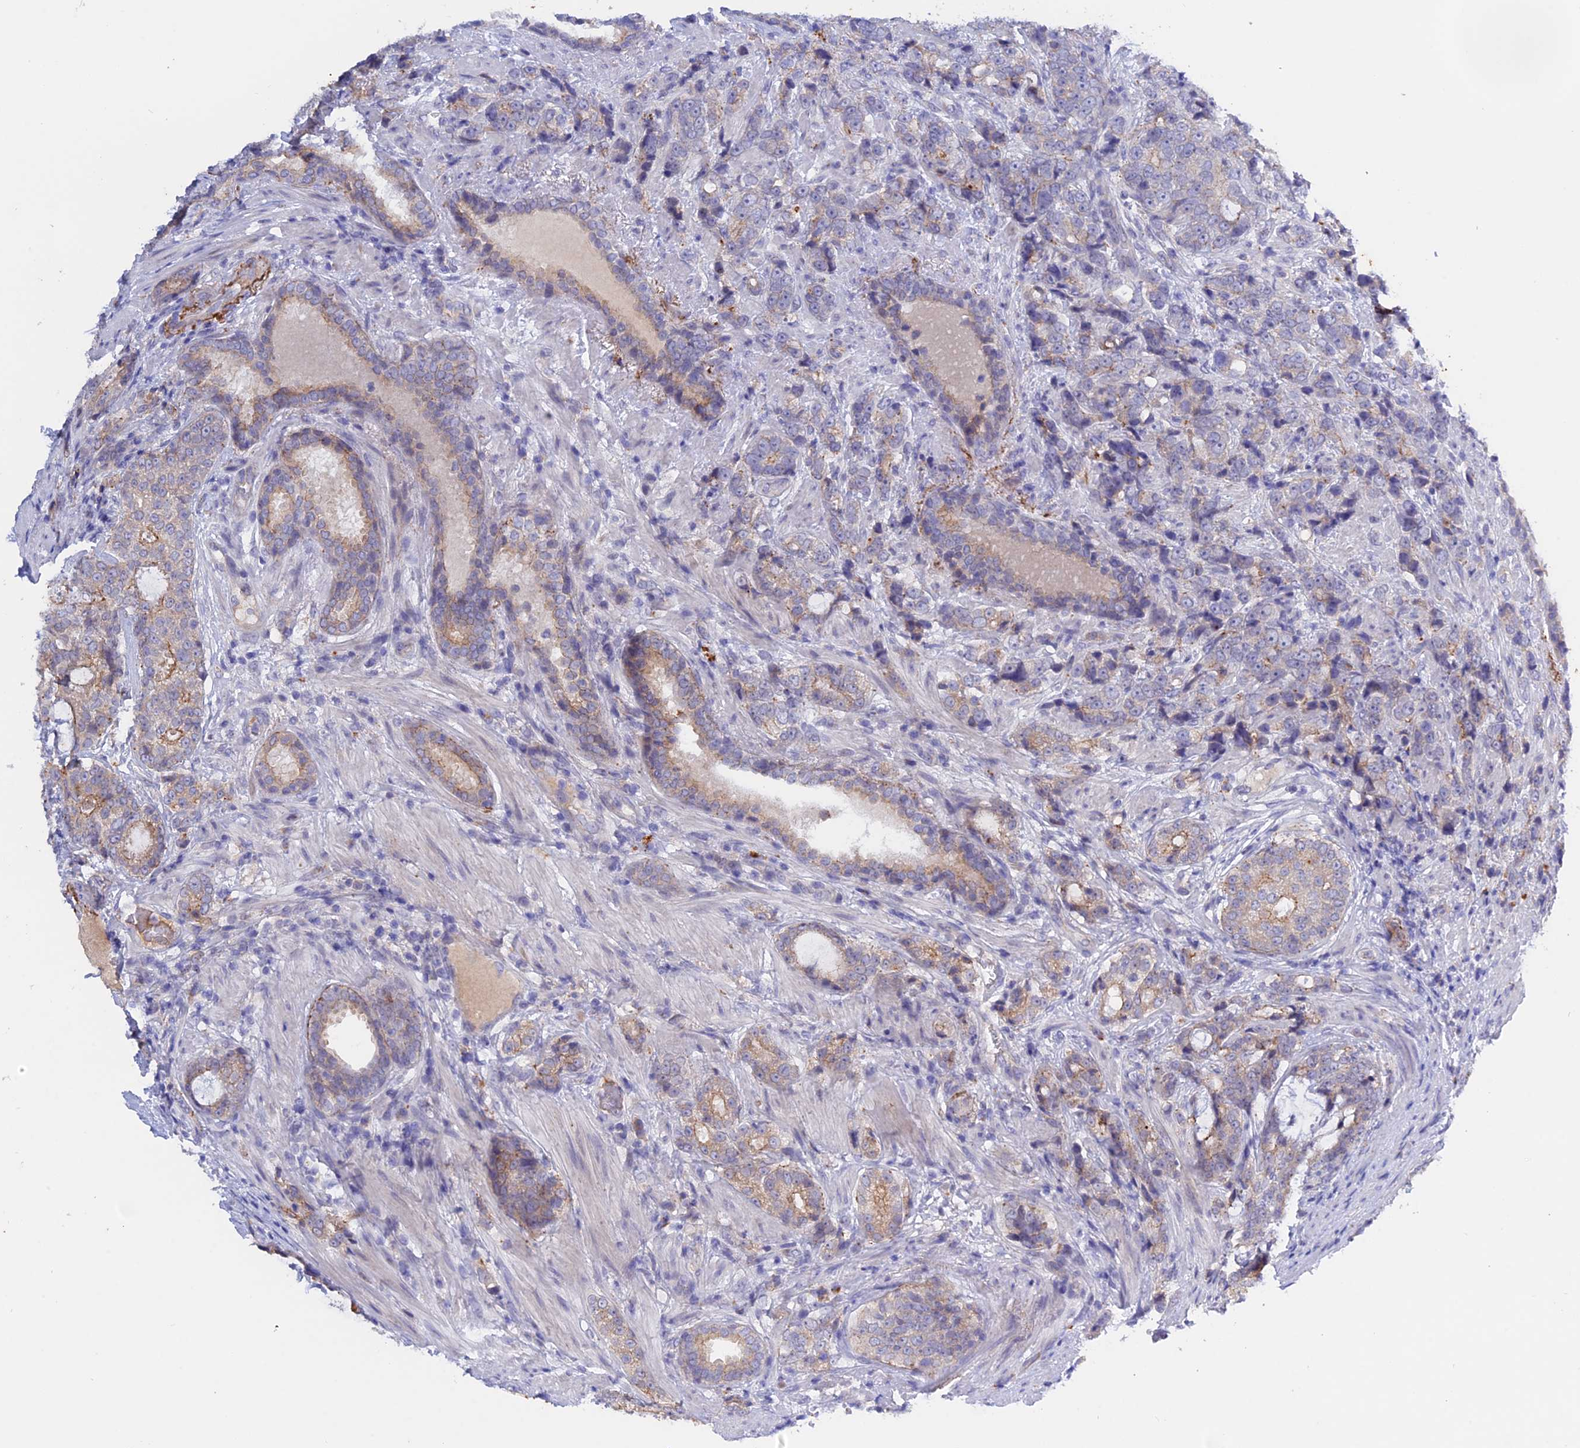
{"staining": {"intensity": "moderate", "quantity": "<25%", "location": "cytoplasmic/membranous"}, "tissue": "prostate cancer", "cell_type": "Tumor cells", "image_type": "cancer", "snomed": [{"axis": "morphology", "description": "Adenocarcinoma, High grade"}, {"axis": "topography", "description": "Prostate"}], "caption": "Protein expression analysis of prostate adenocarcinoma (high-grade) reveals moderate cytoplasmic/membranous positivity in approximately <25% of tumor cells.", "gene": "GK5", "patient": {"sex": "male", "age": 67}}